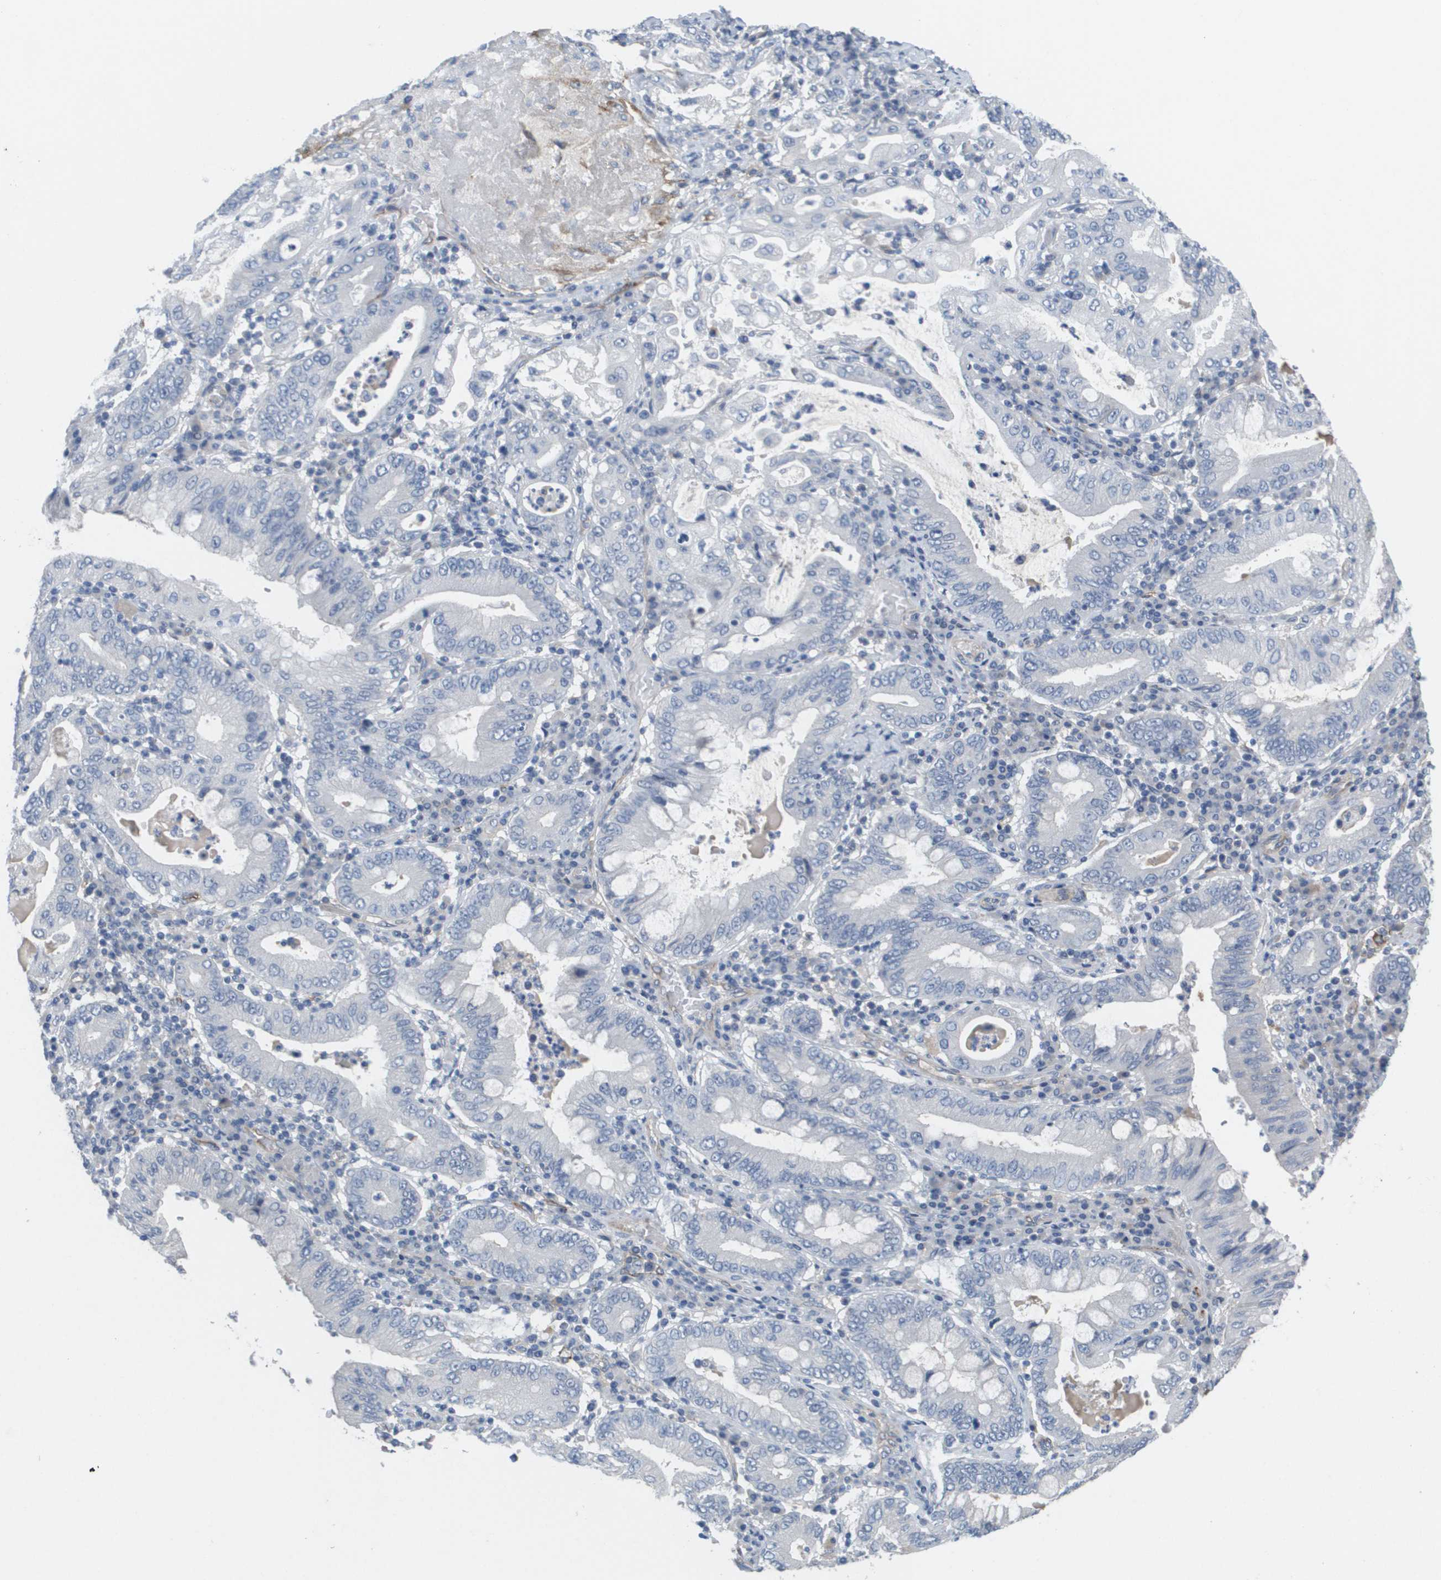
{"staining": {"intensity": "negative", "quantity": "none", "location": "none"}, "tissue": "stomach cancer", "cell_type": "Tumor cells", "image_type": "cancer", "snomed": [{"axis": "morphology", "description": "Normal tissue, NOS"}, {"axis": "morphology", "description": "Adenocarcinoma, NOS"}, {"axis": "topography", "description": "Esophagus"}, {"axis": "topography", "description": "Stomach, upper"}, {"axis": "topography", "description": "Peripheral nerve tissue"}], "caption": "Immunohistochemistry image of stomach cancer stained for a protein (brown), which reveals no expression in tumor cells. (DAB (3,3'-diaminobenzidine) IHC visualized using brightfield microscopy, high magnification).", "gene": "ANGPT2", "patient": {"sex": "male", "age": 62}}